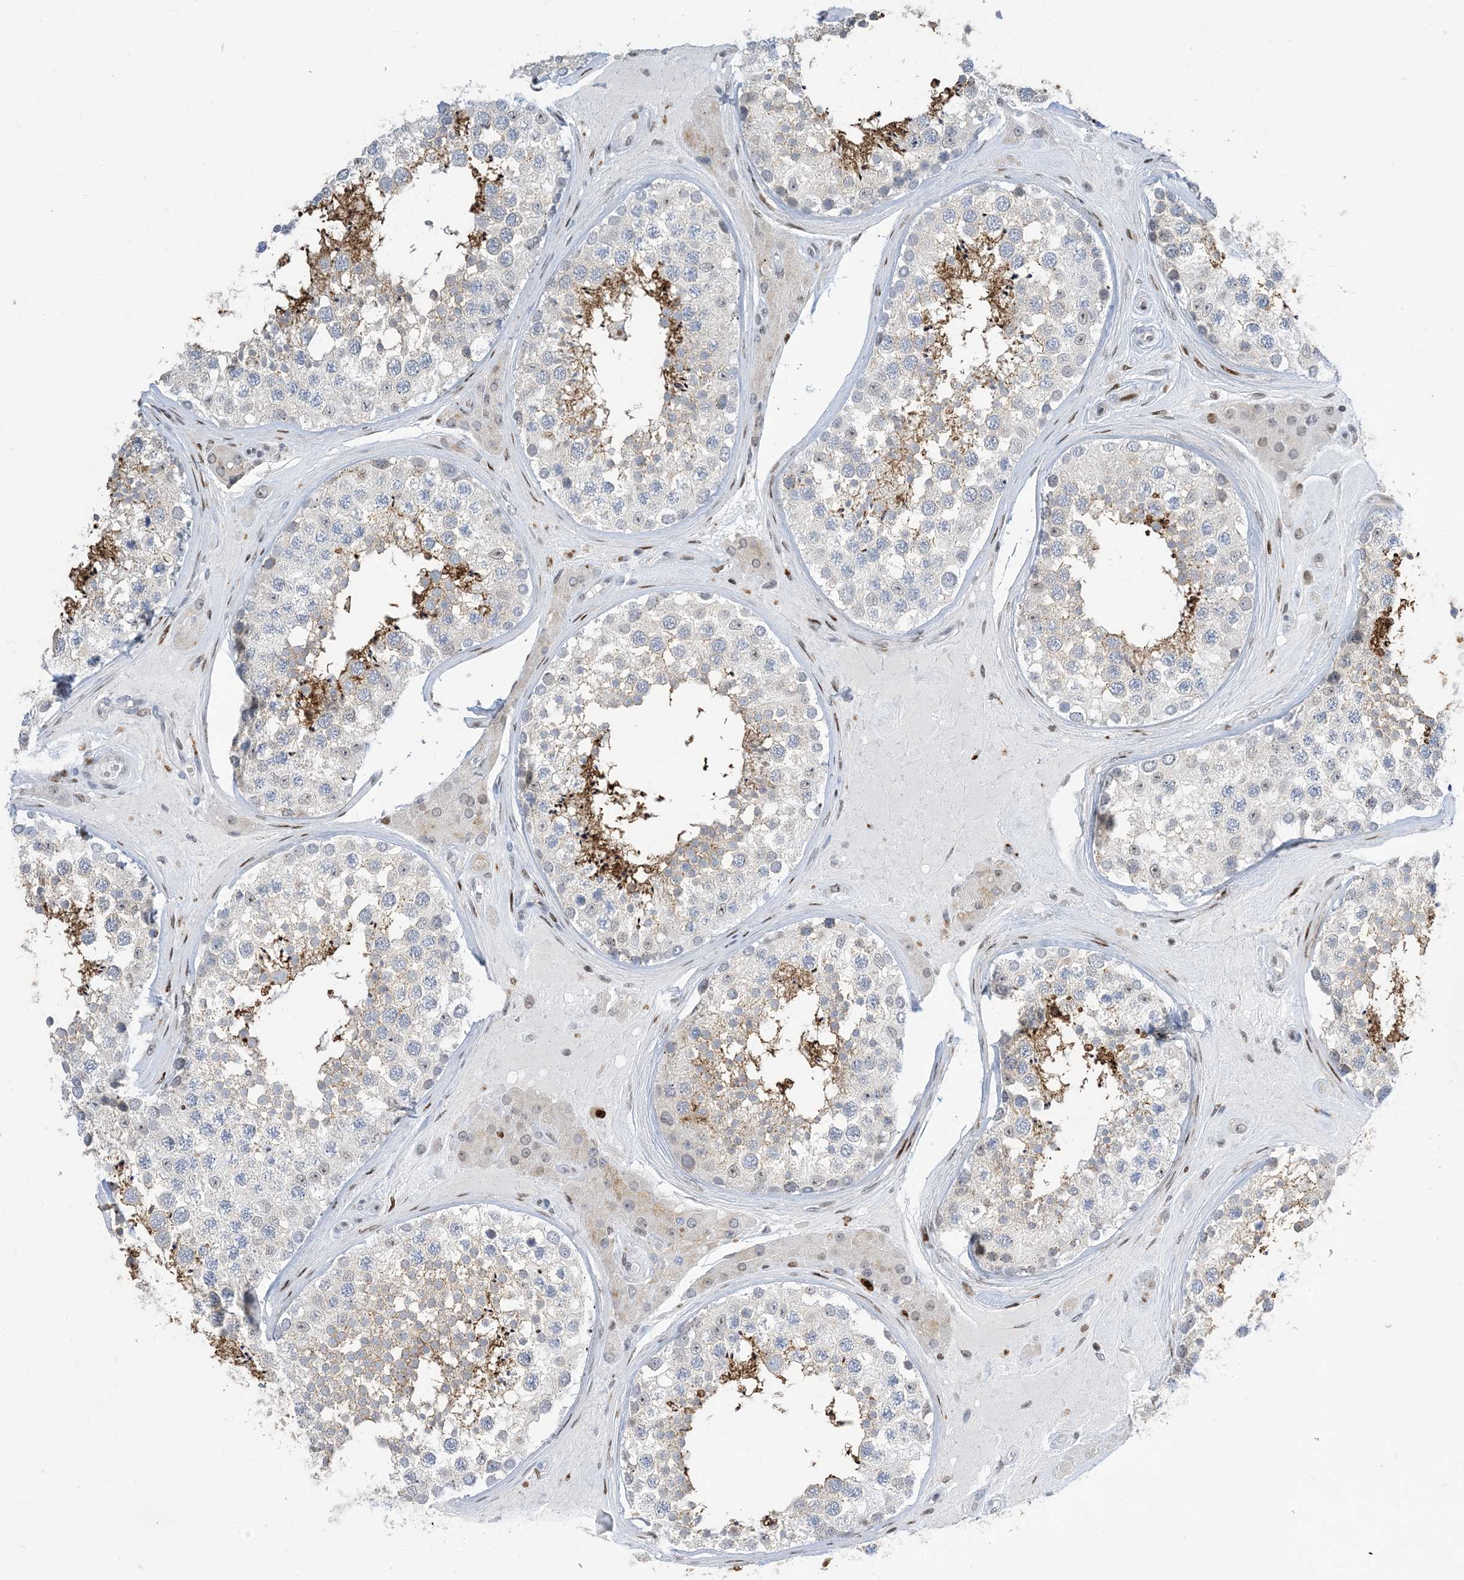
{"staining": {"intensity": "moderate", "quantity": "<25%", "location": "cytoplasmic/membranous,nuclear"}, "tissue": "testis", "cell_type": "Cells in seminiferous ducts", "image_type": "normal", "snomed": [{"axis": "morphology", "description": "Normal tissue, NOS"}, {"axis": "topography", "description": "Testis"}], "caption": "IHC of unremarkable human testis exhibits low levels of moderate cytoplasmic/membranous,nuclear staining in approximately <25% of cells in seminiferous ducts. The staining was performed using DAB to visualize the protein expression in brown, while the nuclei were stained in blue with hematoxylin (Magnification: 20x).", "gene": "SLC25A53", "patient": {"sex": "male", "age": 46}}